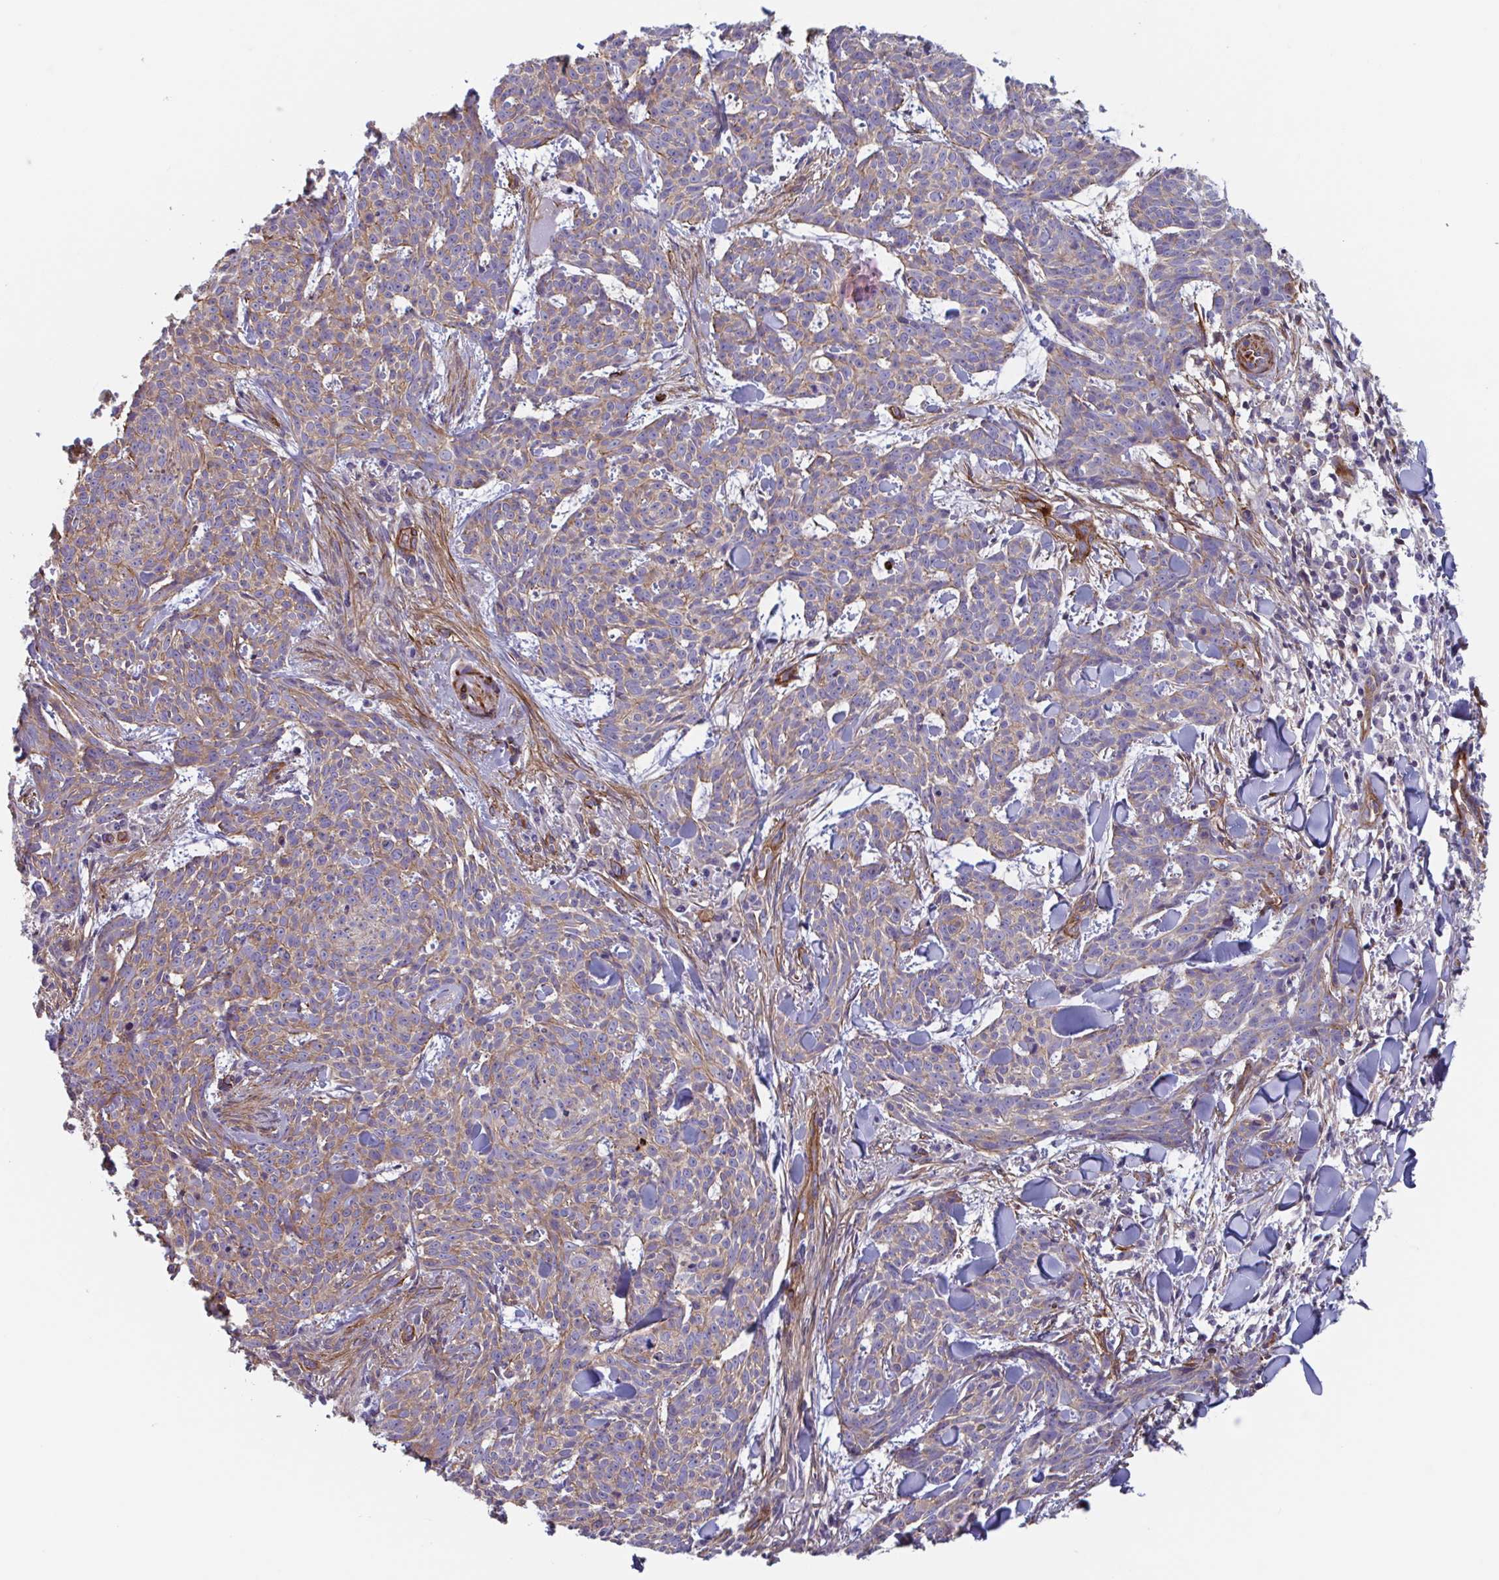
{"staining": {"intensity": "moderate", "quantity": "25%-75%", "location": "cytoplasmic/membranous"}, "tissue": "skin cancer", "cell_type": "Tumor cells", "image_type": "cancer", "snomed": [{"axis": "morphology", "description": "Basal cell carcinoma"}, {"axis": "topography", "description": "Skin"}], "caption": "This micrograph shows basal cell carcinoma (skin) stained with IHC to label a protein in brown. The cytoplasmic/membranous of tumor cells show moderate positivity for the protein. Nuclei are counter-stained blue.", "gene": "SHISA7", "patient": {"sex": "female", "age": 93}}